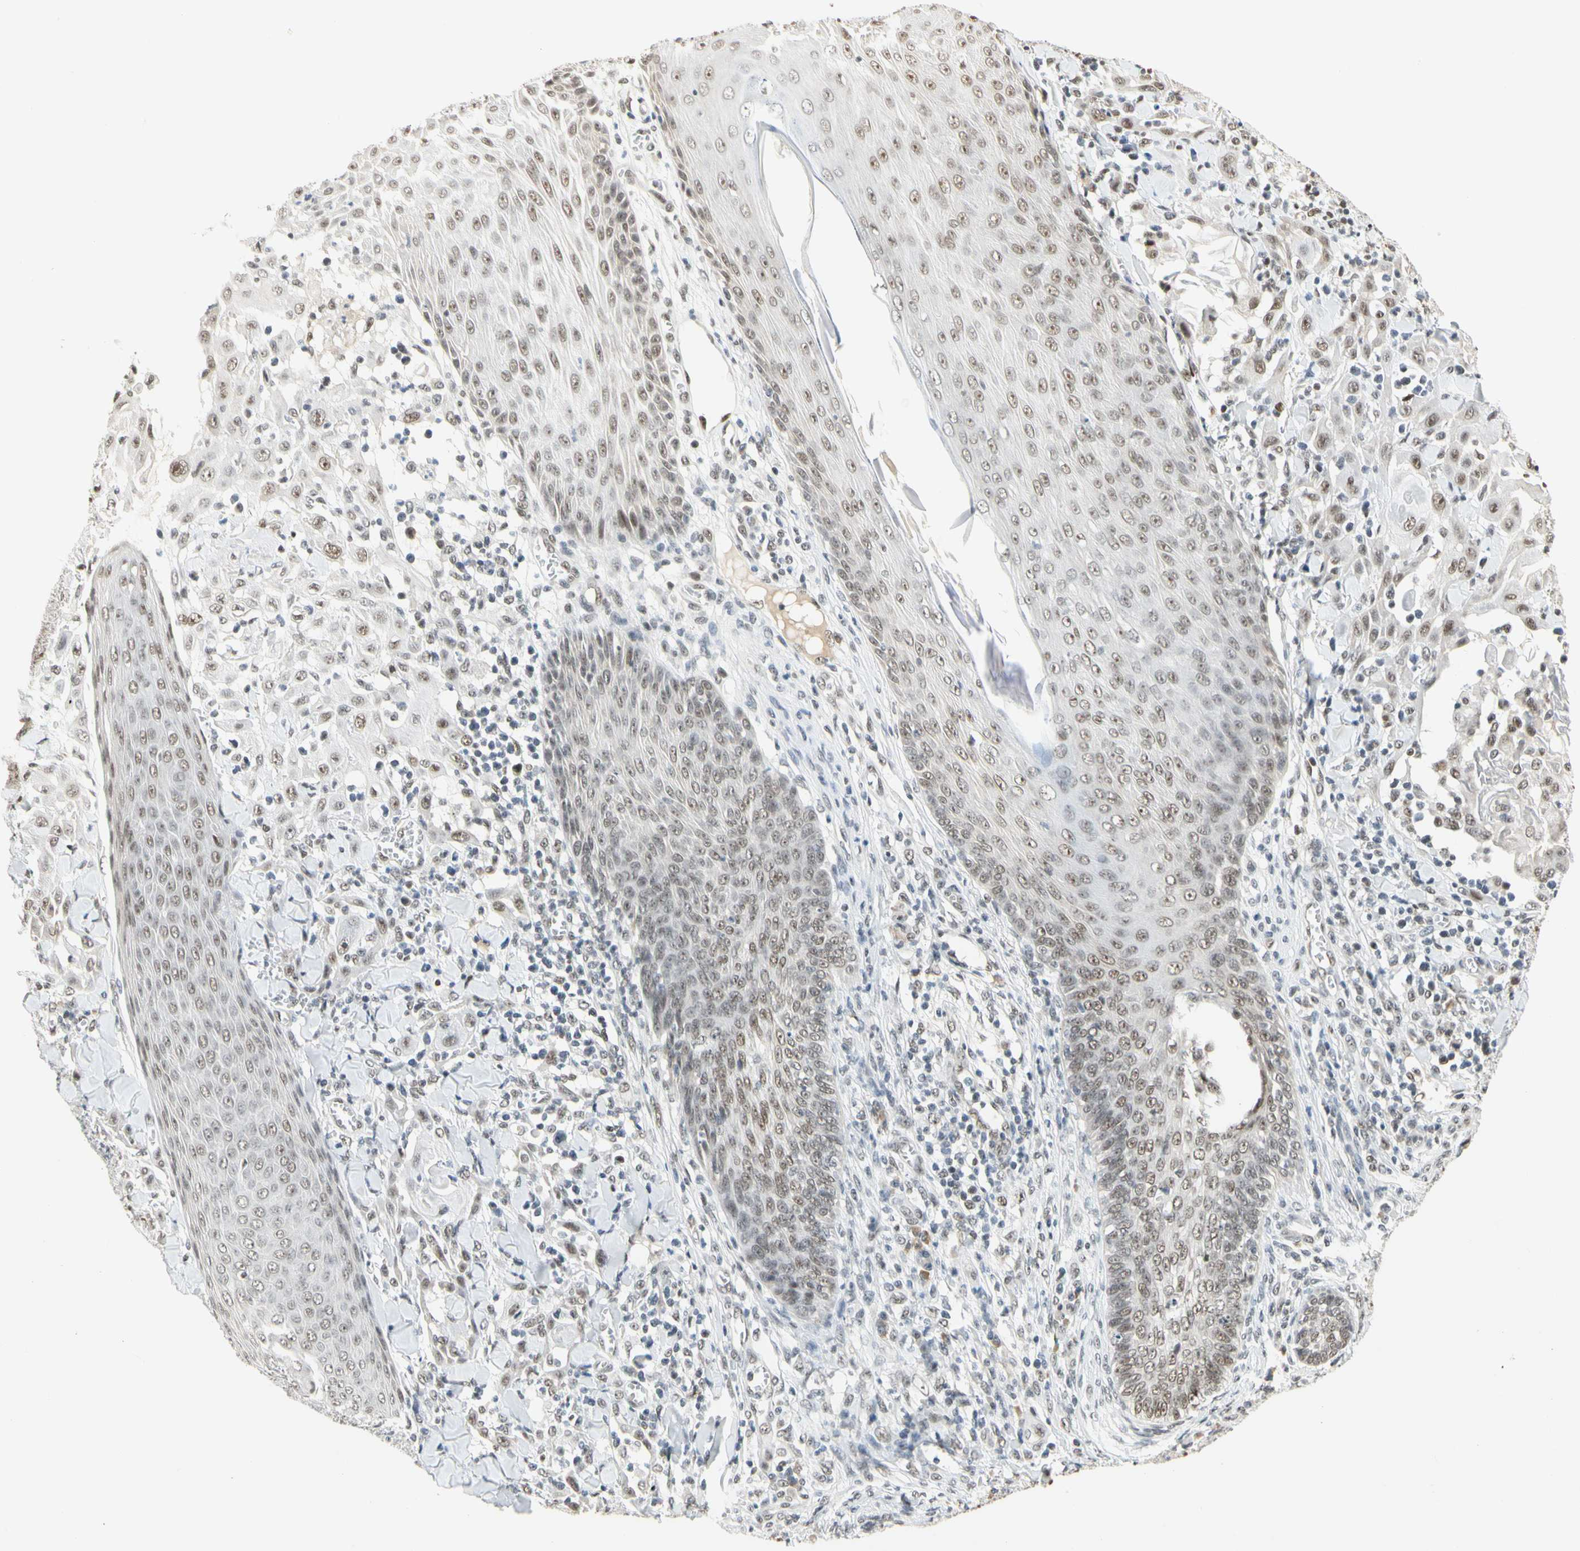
{"staining": {"intensity": "weak", "quantity": ">75%", "location": "nuclear"}, "tissue": "skin cancer", "cell_type": "Tumor cells", "image_type": "cancer", "snomed": [{"axis": "morphology", "description": "Squamous cell carcinoma, NOS"}, {"axis": "topography", "description": "Skin"}], "caption": "Human skin squamous cell carcinoma stained with a protein marker exhibits weak staining in tumor cells.", "gene": "ZSCAN16", "patient": {"sex": "male", "age": 24}}